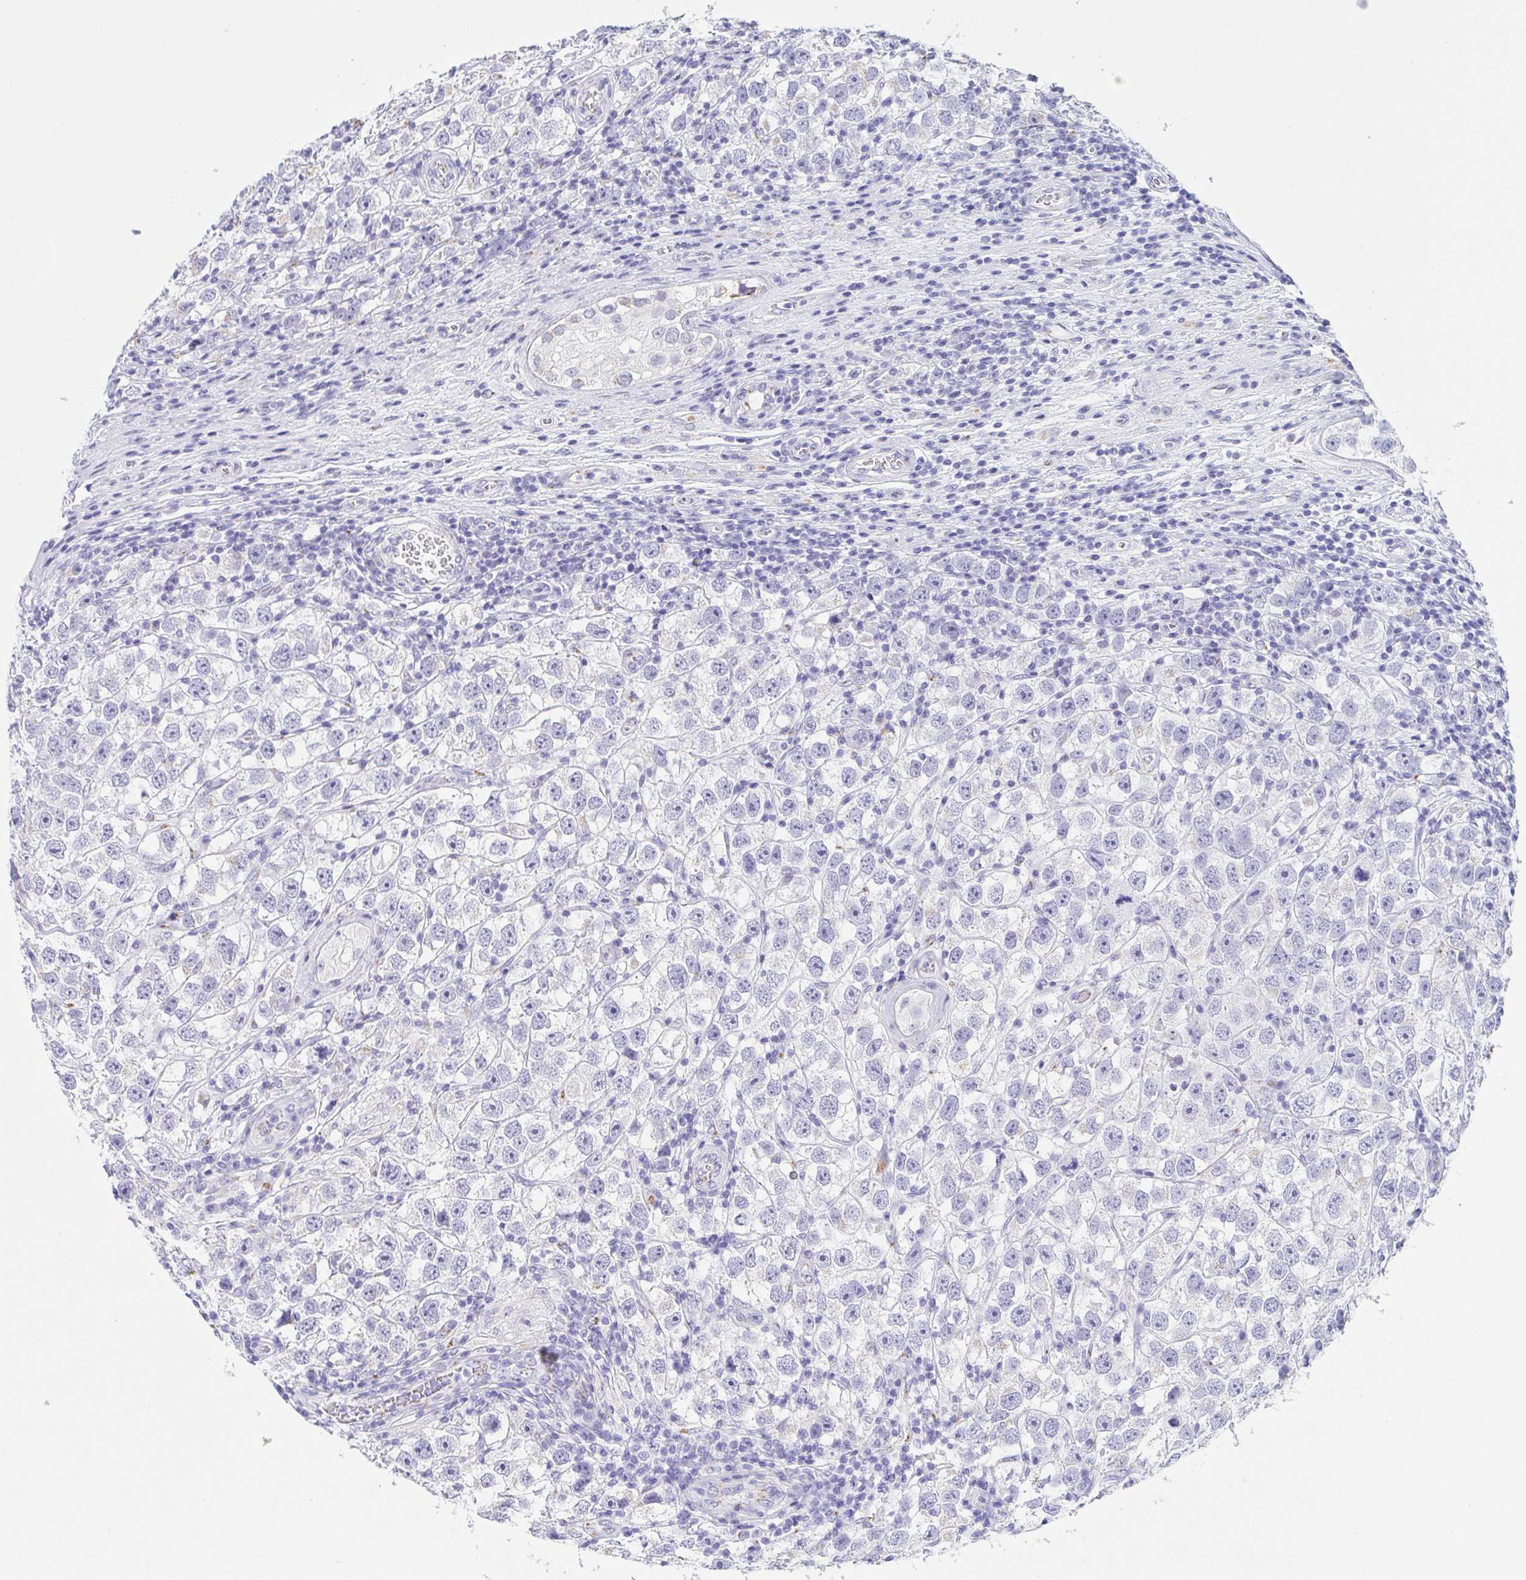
{"staining": {"intensity": "negative", "quantity": "none", "location": "none"}, "tissue": "testis cancer", "cell_type": "Tumor cells", "image_type": "cancer", "snomed": [{"axis": "morphology", "description": "Seminoma, NOS"}, {"axis": "topography", "description": "Testis"}], "caption": "A micrograph of testis cancer (seminoma) stained for a protein displays no brown staining in tumor cells. (Brightfield microscopy of DAB immunohistochemistry (IHC) at high magnification).", "gene": "SULT1B1", "patient": {"sex": "male", "age": 26}}